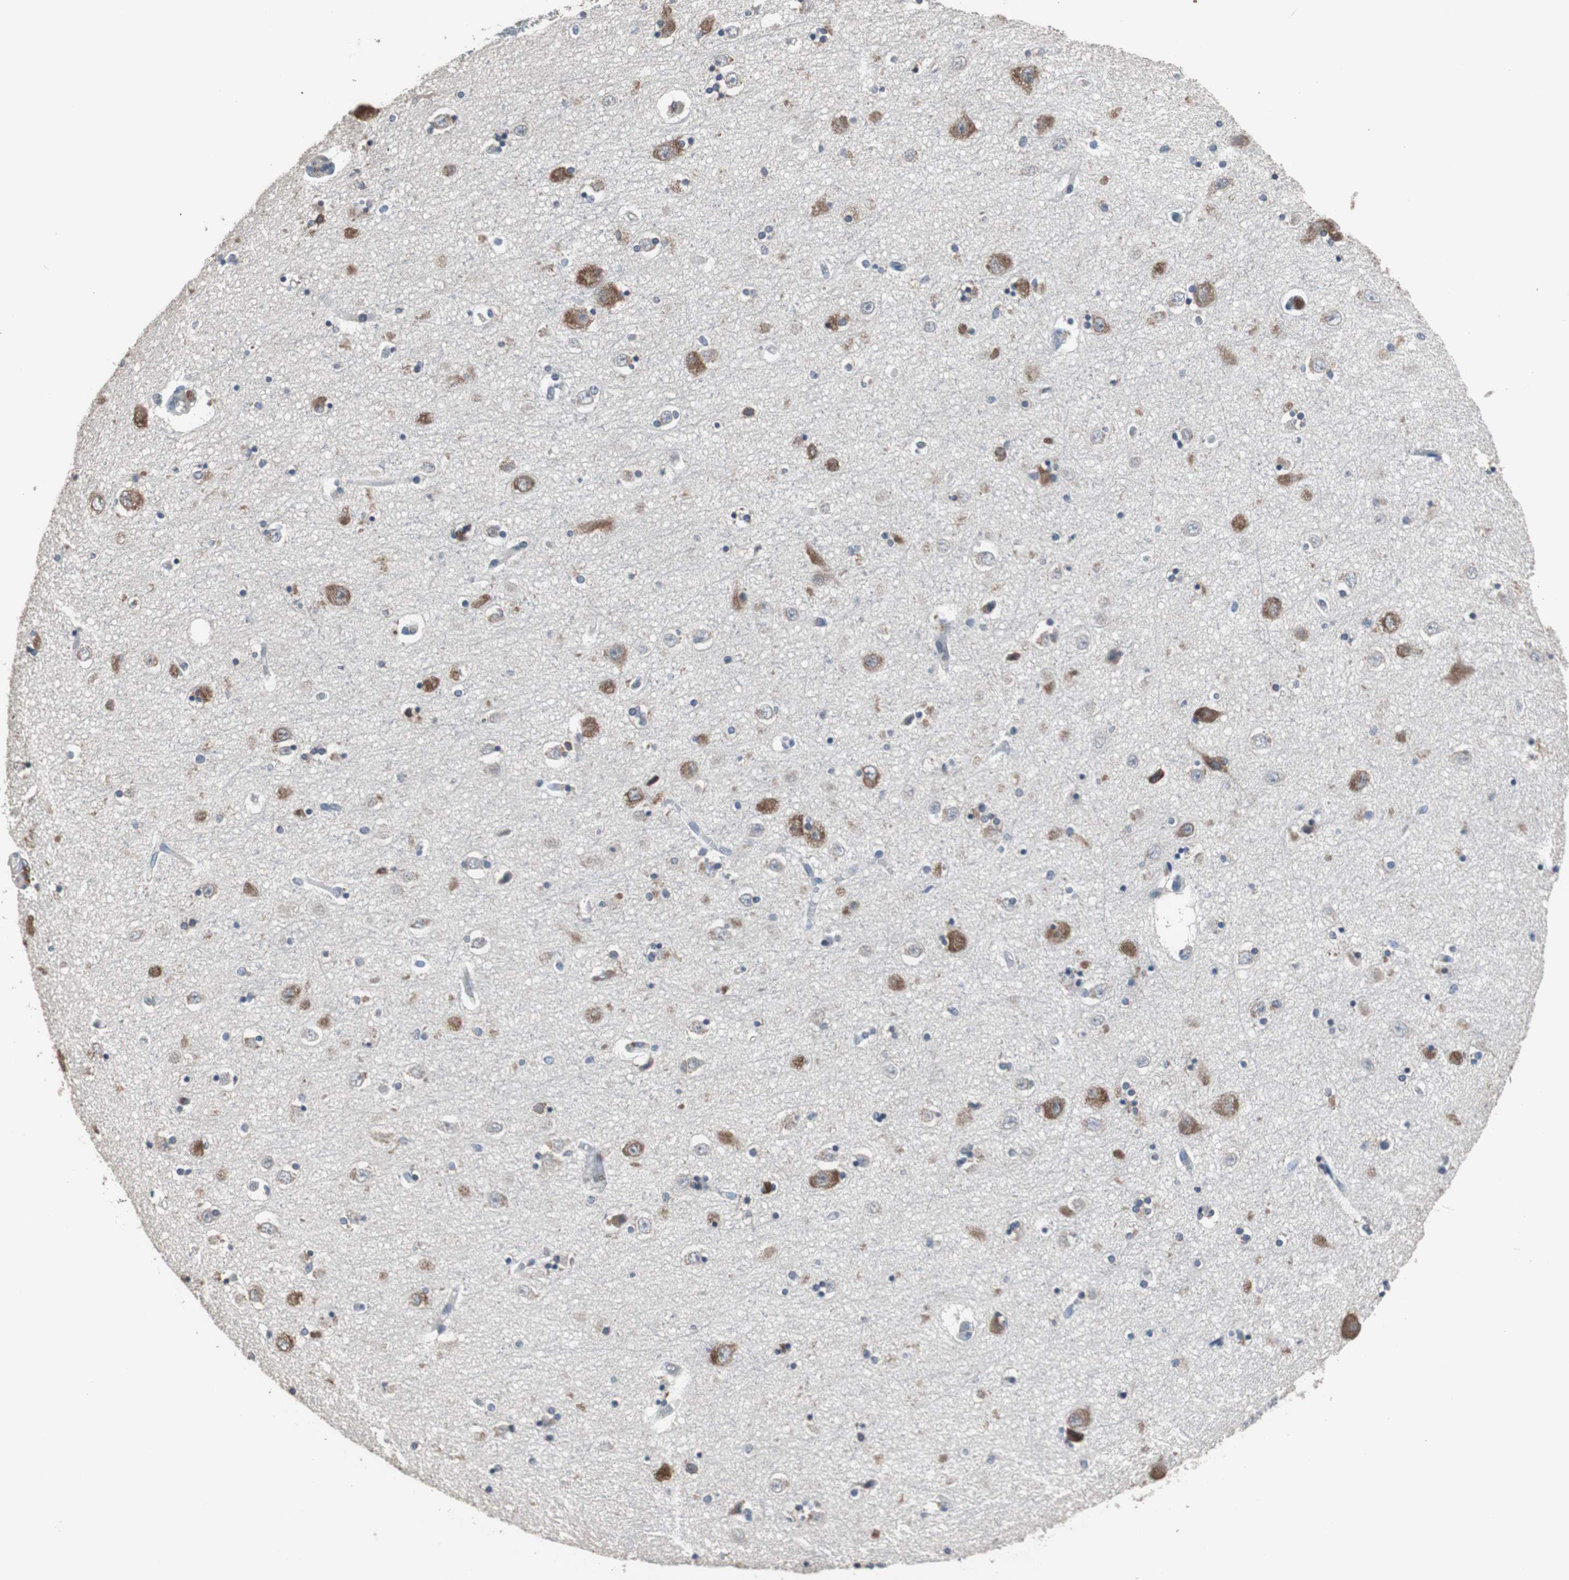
{"staining": {"intensity": "weak", "quantity": "25%-75%", "location": "cytoplasmic/membranous"}, "tissue": "hippocampus", "cell_type": "Glial cells", "image_type": "normal", "snomed": [{"axis": "morphology", "description": "Normal tissue, NOS"}, {"axis": "topography", "description": "Hippocampus"}], "caption": "IHC of unremarkable human hippocampus shows low levels of weak cytoplasmic/membranous positivity in about 25%-75% of glial cells.", "gene": "USP10", "patient": {"sex": "female", "age": 54}}